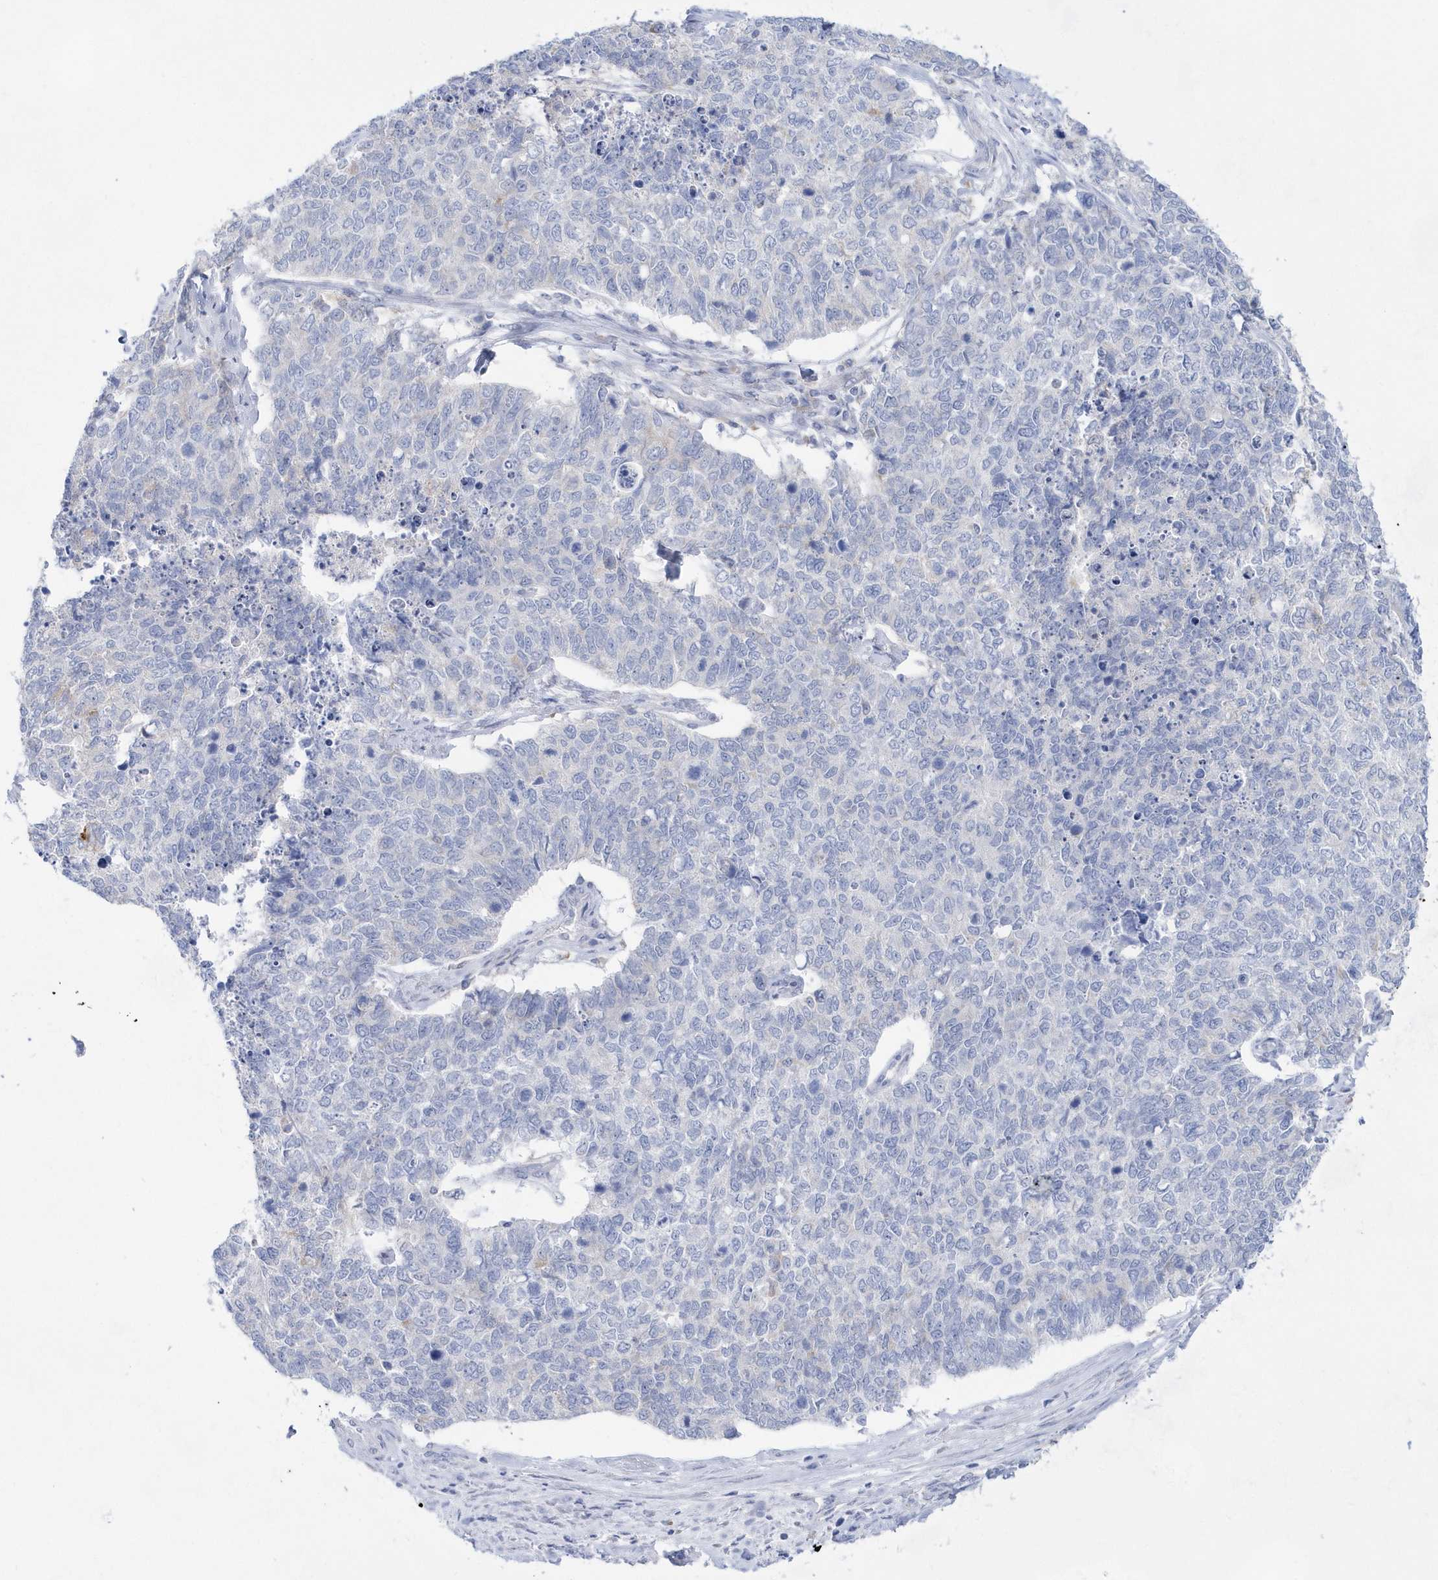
{"staining": {"intensity": "negative", "quantity": "none", "location": "none"}, "tissue": "cervical cancer", "cell_type": "Tumor cells", "image_type": "cancer", "snomed": [{"axis": "morphology", "description": "Squamous cell carcinoma, NOS"}, {"axis": "topography", "description": "Cervix"}], "caption": "Human cervical cancer stained for a protein using IHC displays no staining in tumor cells.", "gene": "BDH2", "patient": {"sex": "female", "age": 63}}